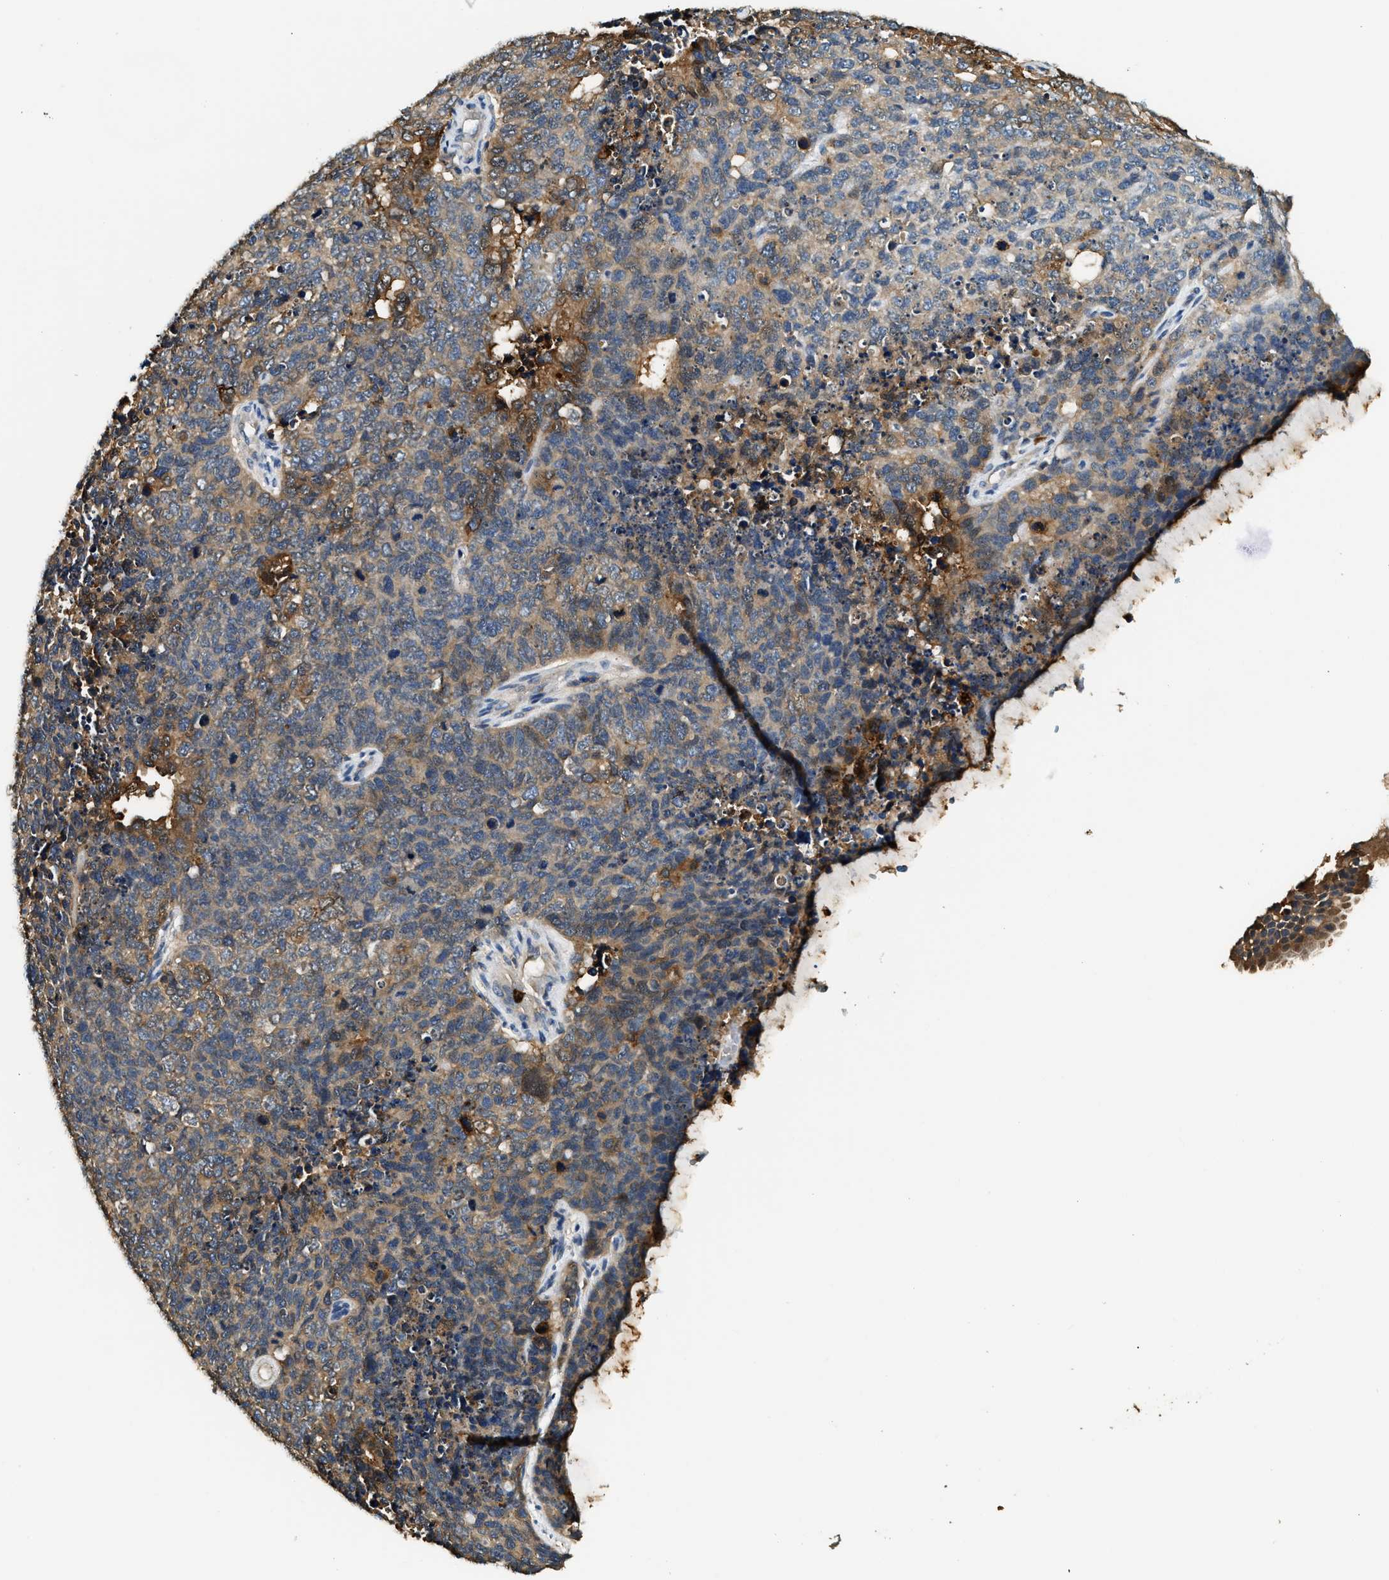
{"staining": {"intensity": "moderate", "quantity": "25%-75%", "location": "cytoplasmic/membranous"}, "tissue": "cervical cancer", "cell_type": "Tumor cells", "image_type": "cancer", "snomed": [{"axis": "morphology", "description": "Squamous cell carcinoma, NOS"}, {"axis": "topography", "description": "Cervix"}], "caption": "Brown immunohistochemical staining in human squamous cell carcinoma (cervical) exhibits moderate cytoplasmic/membranous positivity in approximately 25%-75% of tumor cells. The protein of interest is shown in brown color, while the nuclei are stained blue.", "gene": "ANXA3", "patient": {"sex": "female", "age": 63}}